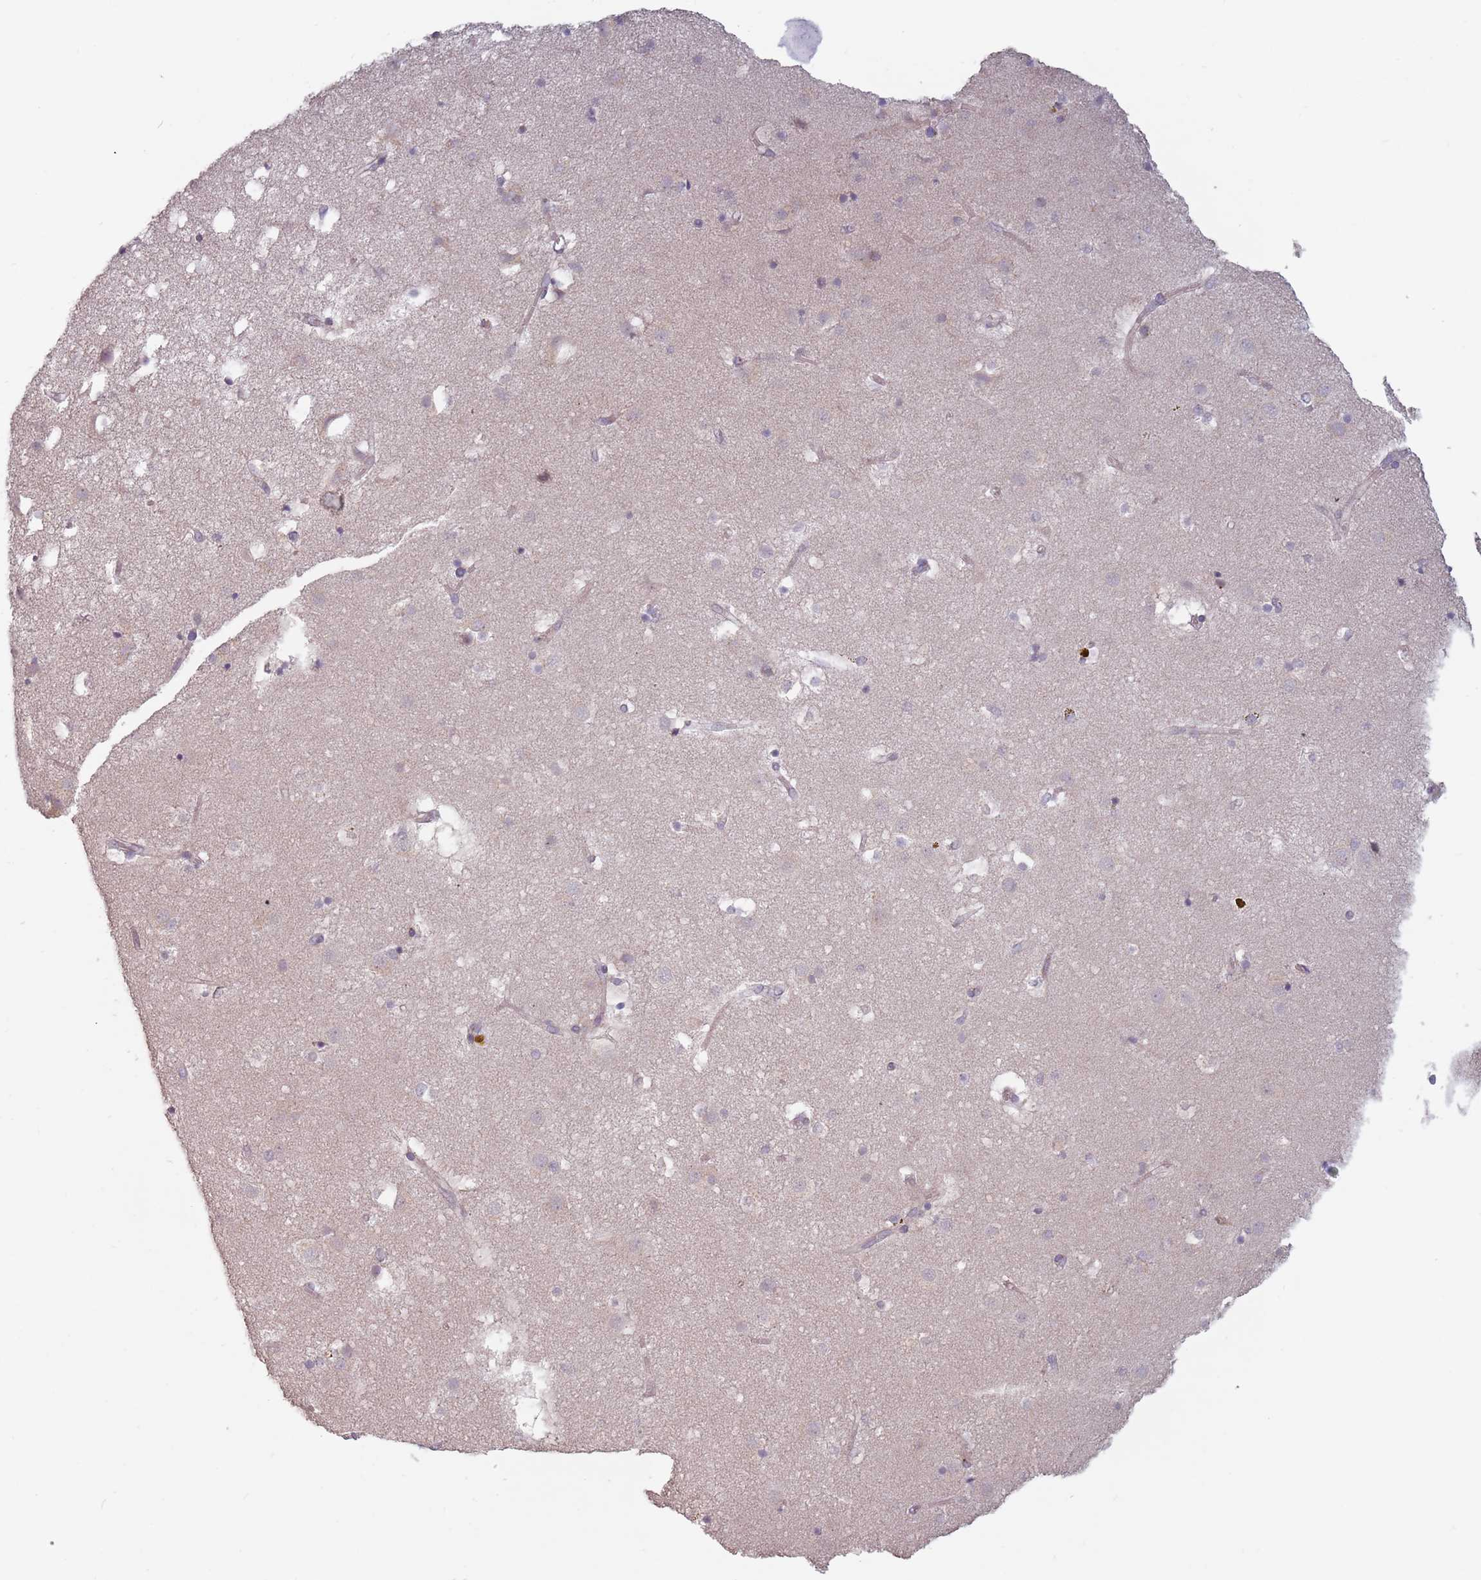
{"staining": {"intensity": "negative", "quantity": "none", "location": "none"}, "tissue": "caudate", "cell_type": "Glial cells", "image_type": "normal", "snomed": [{"axis": "morphology", "description": "Normal tissue, NOS"}, {"axis": "topography", "description": "Lateral ventricle wall"}], "caption": "The immunohistochemistry photomicrograph has no significant staining in glial cells of caudate.", "gene": "ADAL", "patient": {"sex": "male", "age": 70}}